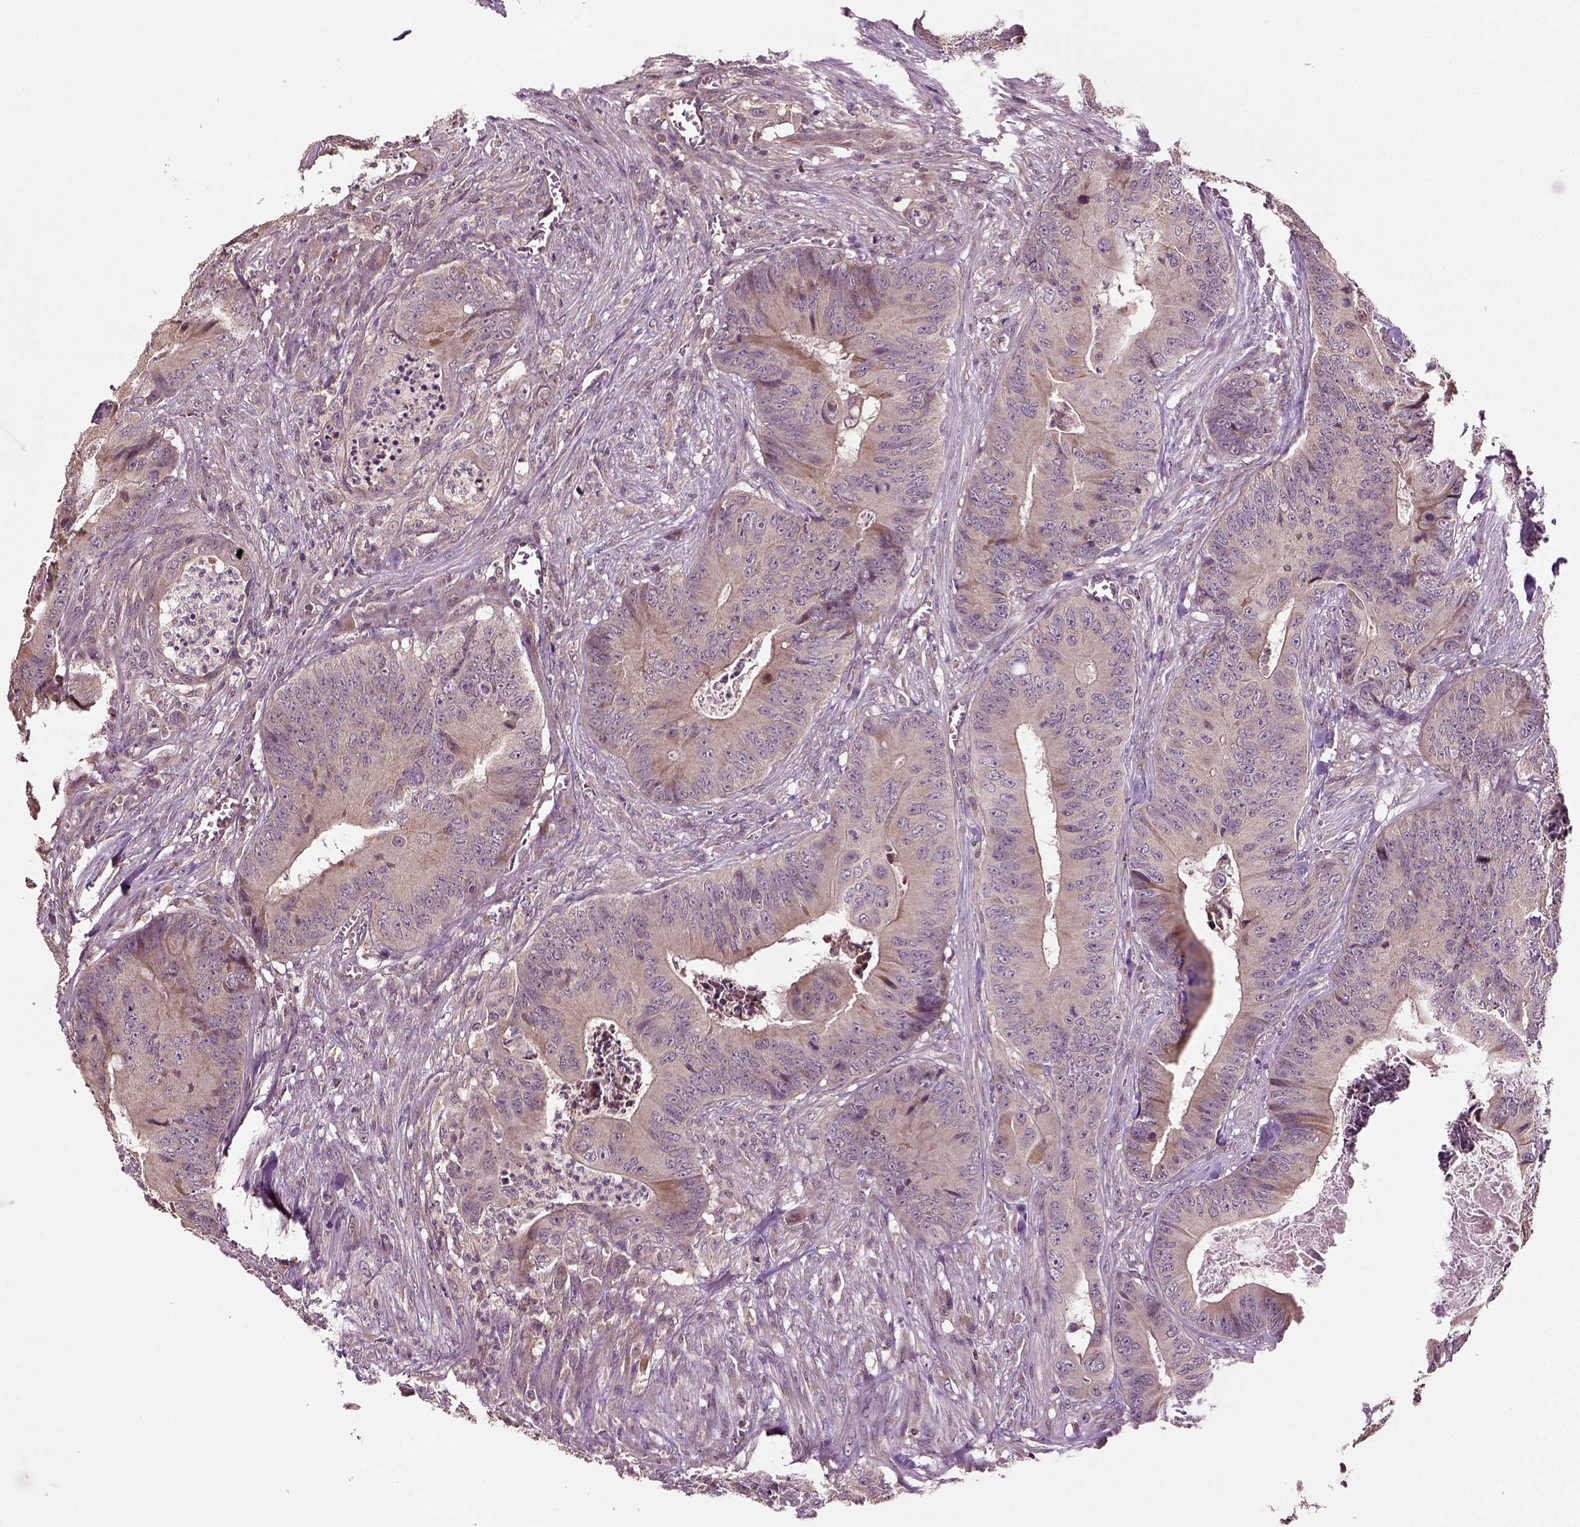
{"staining": {"intensity": "weak", "quantity": "25%-75%", "location": "cytoplasmic/membranous"}, "tissue": "colorectal cancer", "cell_type": "Tumor cells", "image_type": "cancer", "snomed": [{"axis": "morphology", "description": "Adenocarcinoma, NOS"}, {"axis": "topography", "description": "Colon"}], "caption": "Immunohistochemical staining of human adenocarcinoma (colorectal) displays low levels of weak cytoplasmic/membranous positivity in about 25%-75% of tumor cells.", "gene": "ERV3-1", "patient": {"sex": "male", "age": 84}}